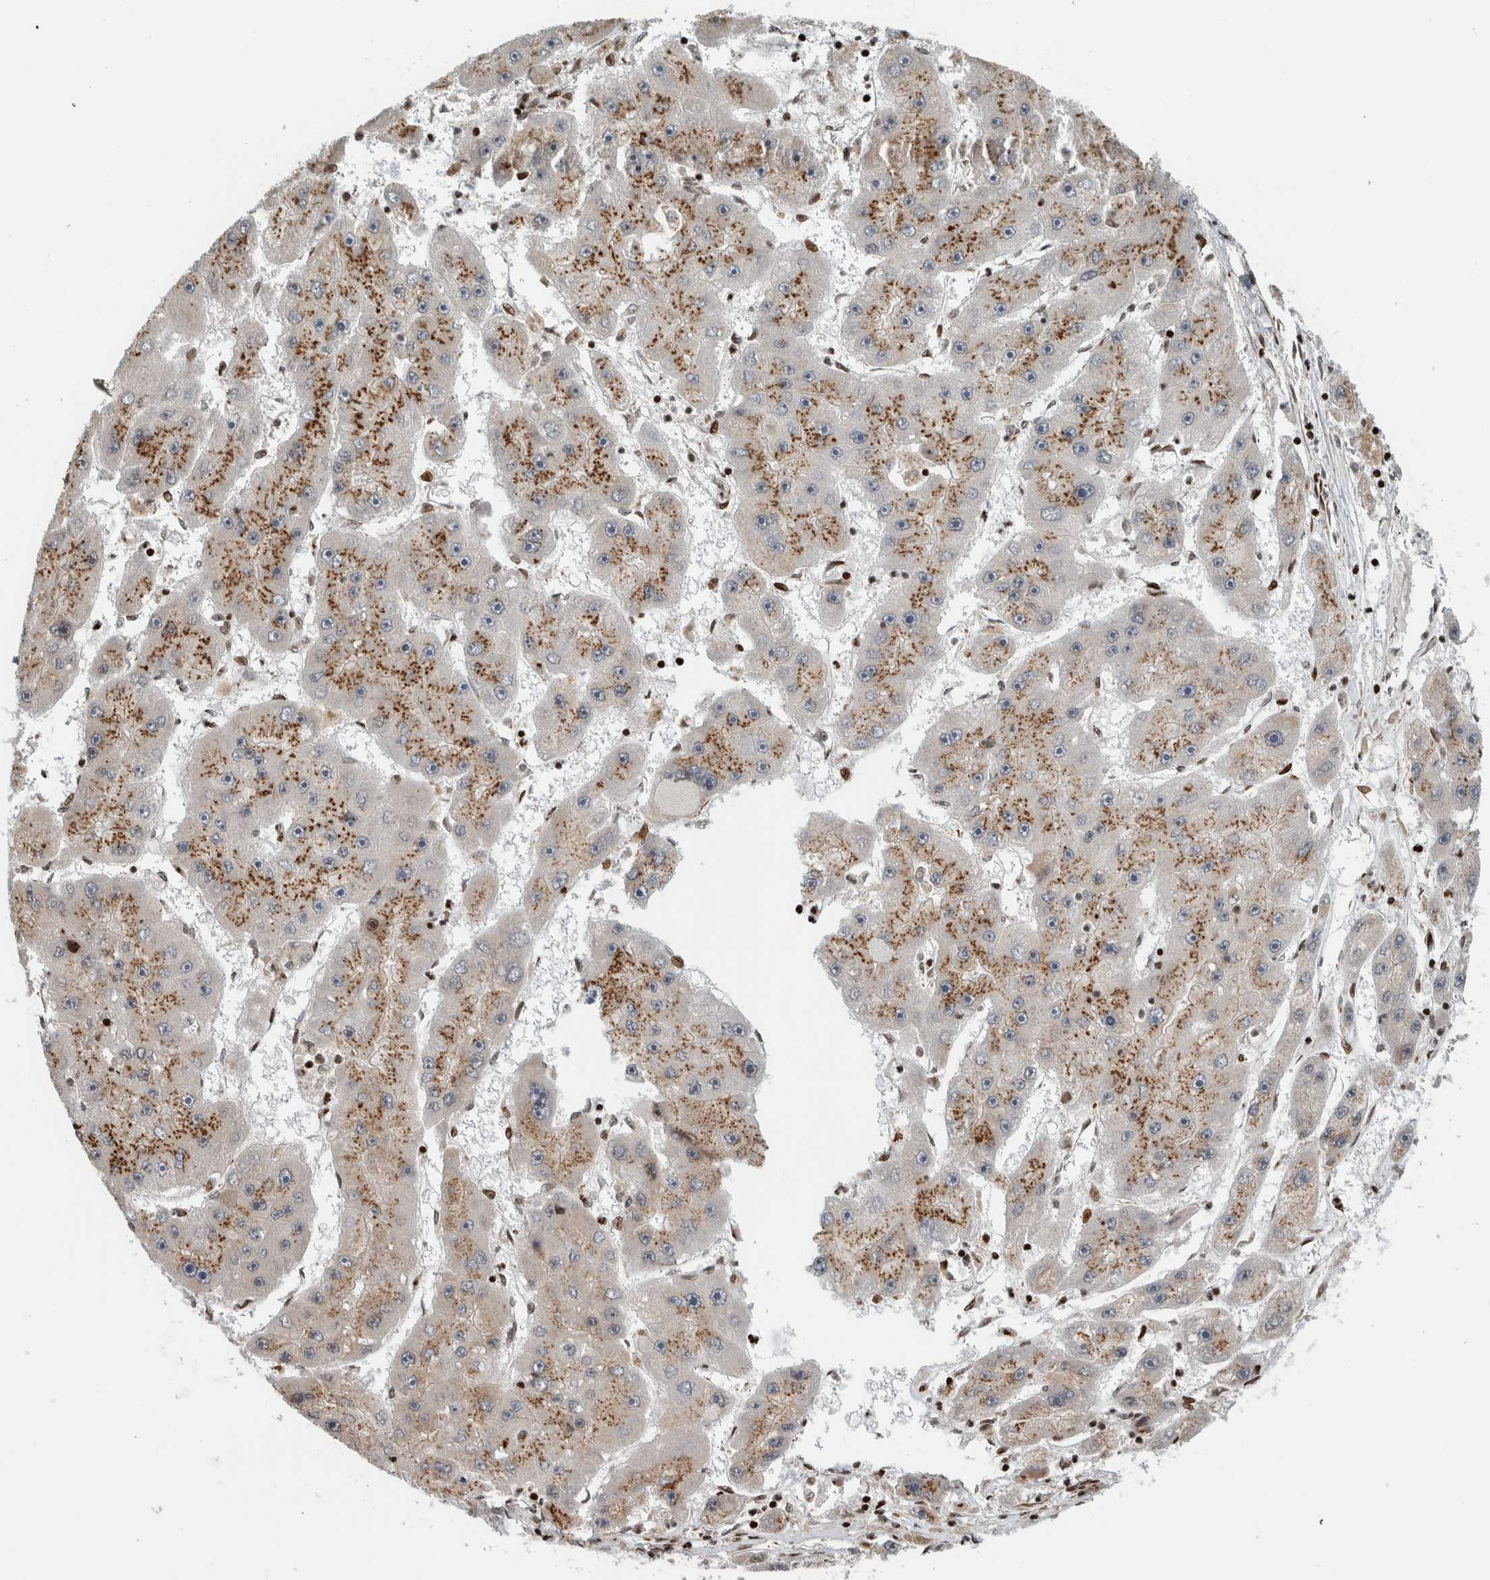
{"staining": {"intensity": "moderate", "quantity": ">75%", "location": "cytoplasmic/membranous"}, "tissue": "liver cancer", "cell_type": "Tumor cells", "image_type": "cancer", "snomed": [{"axis": "morphology", "description": "Carcinoma, Hepatocellular, NOS"}, {"axis": "topography", "description": "Liver"}], "caption": "Human liver cancer stained for a protein (brown) shows moderate cytoplasmic/membranous positive staining in approximately >75% of tumor cells.", "gene": "GINS4", "patient": {"sex": "female", "age": 61}}